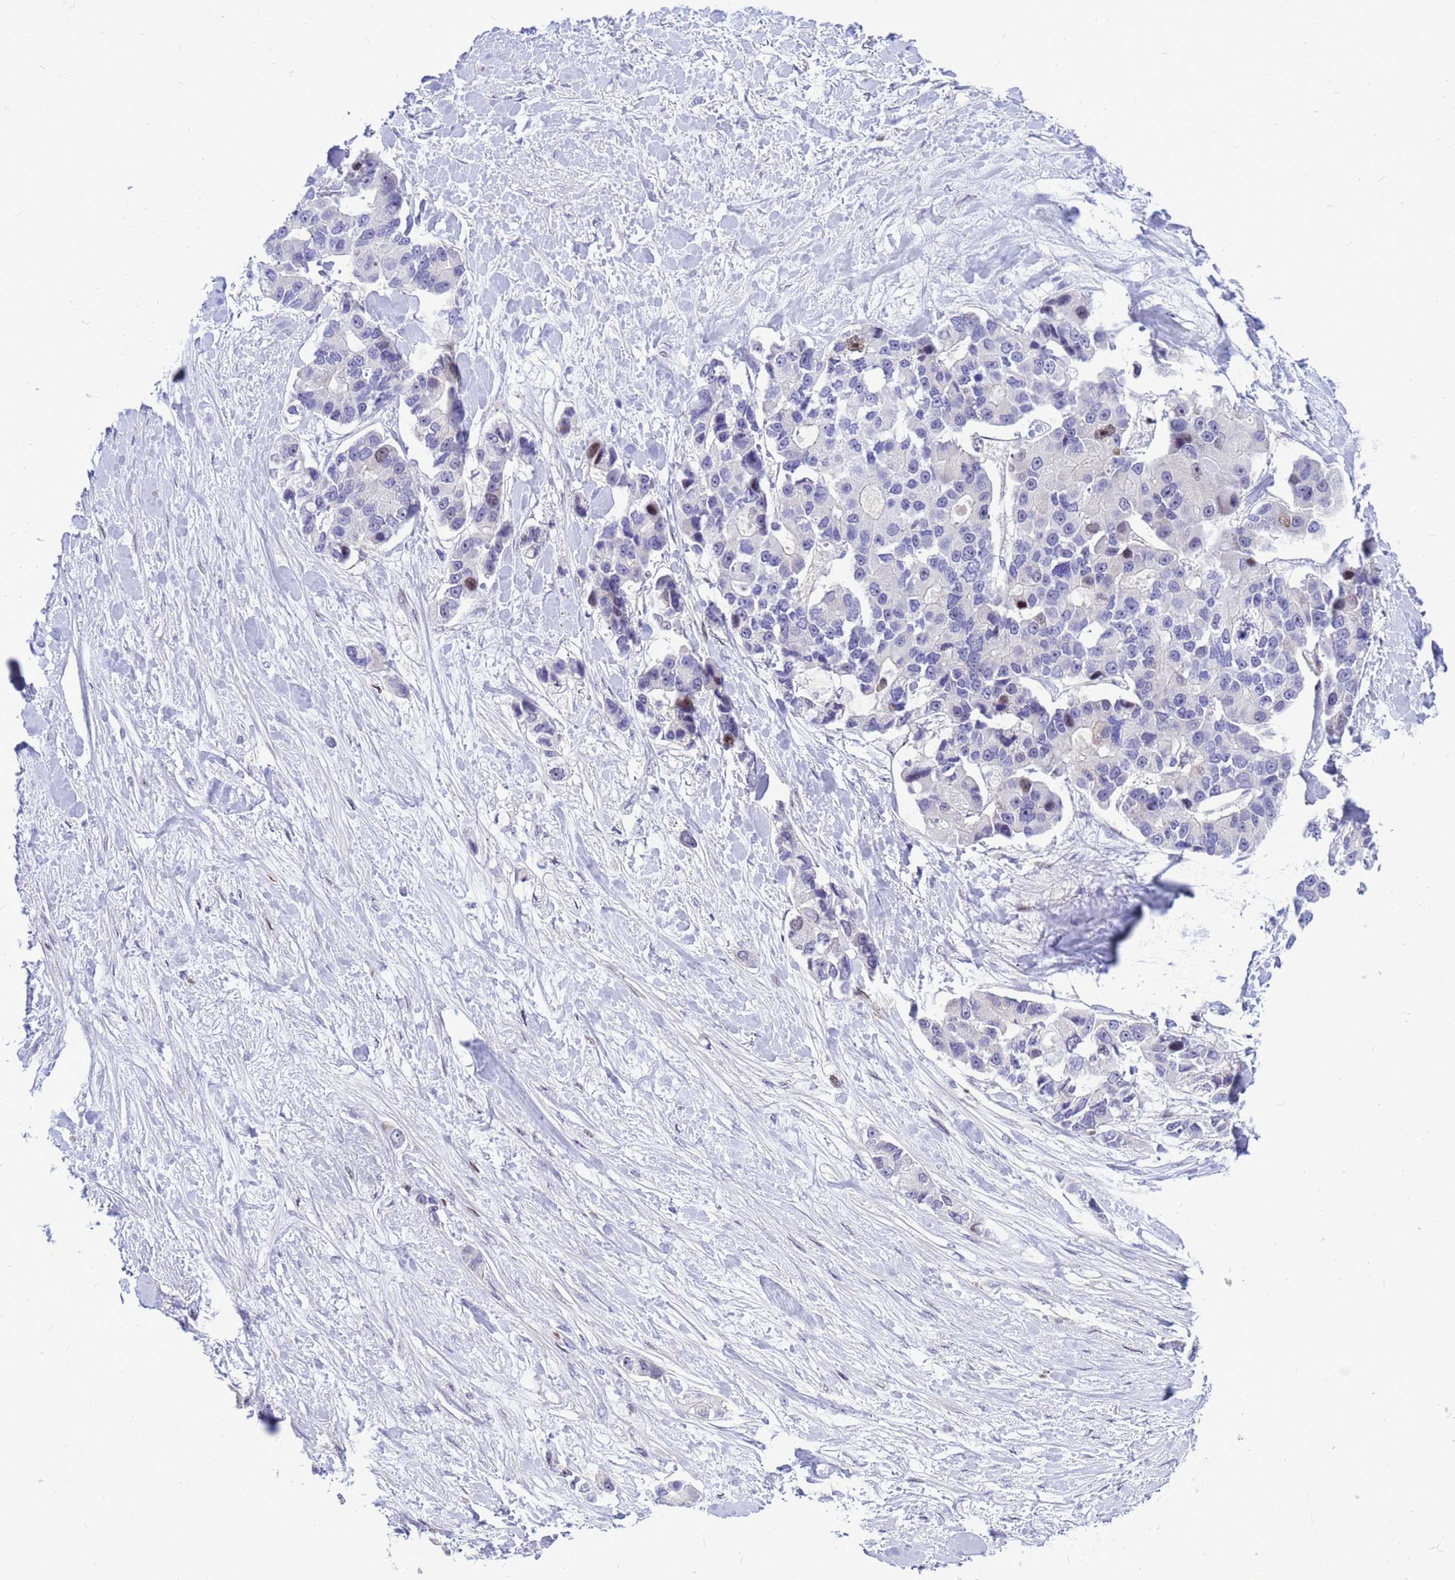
{"staining": {"intensity": "negative", "quantity": "none", "location": "none"}, "tissue": "lung cancer", "cell_type": "Tumor cells", "image_type": "cancer", "snomed": [{"axis": "morphology", "description": "Adenocarcinoma, NOS"}, {"axis": "topography", "description": "Lung"}], "caption": "DAB (3,3'-diaminobenzidine) immunohistochemical staining of lung adenocarcinoma shows no significant staining in tumor cells.", "gene": "ADAMTS7", "patient": {"sex": "female", "age": 54}}